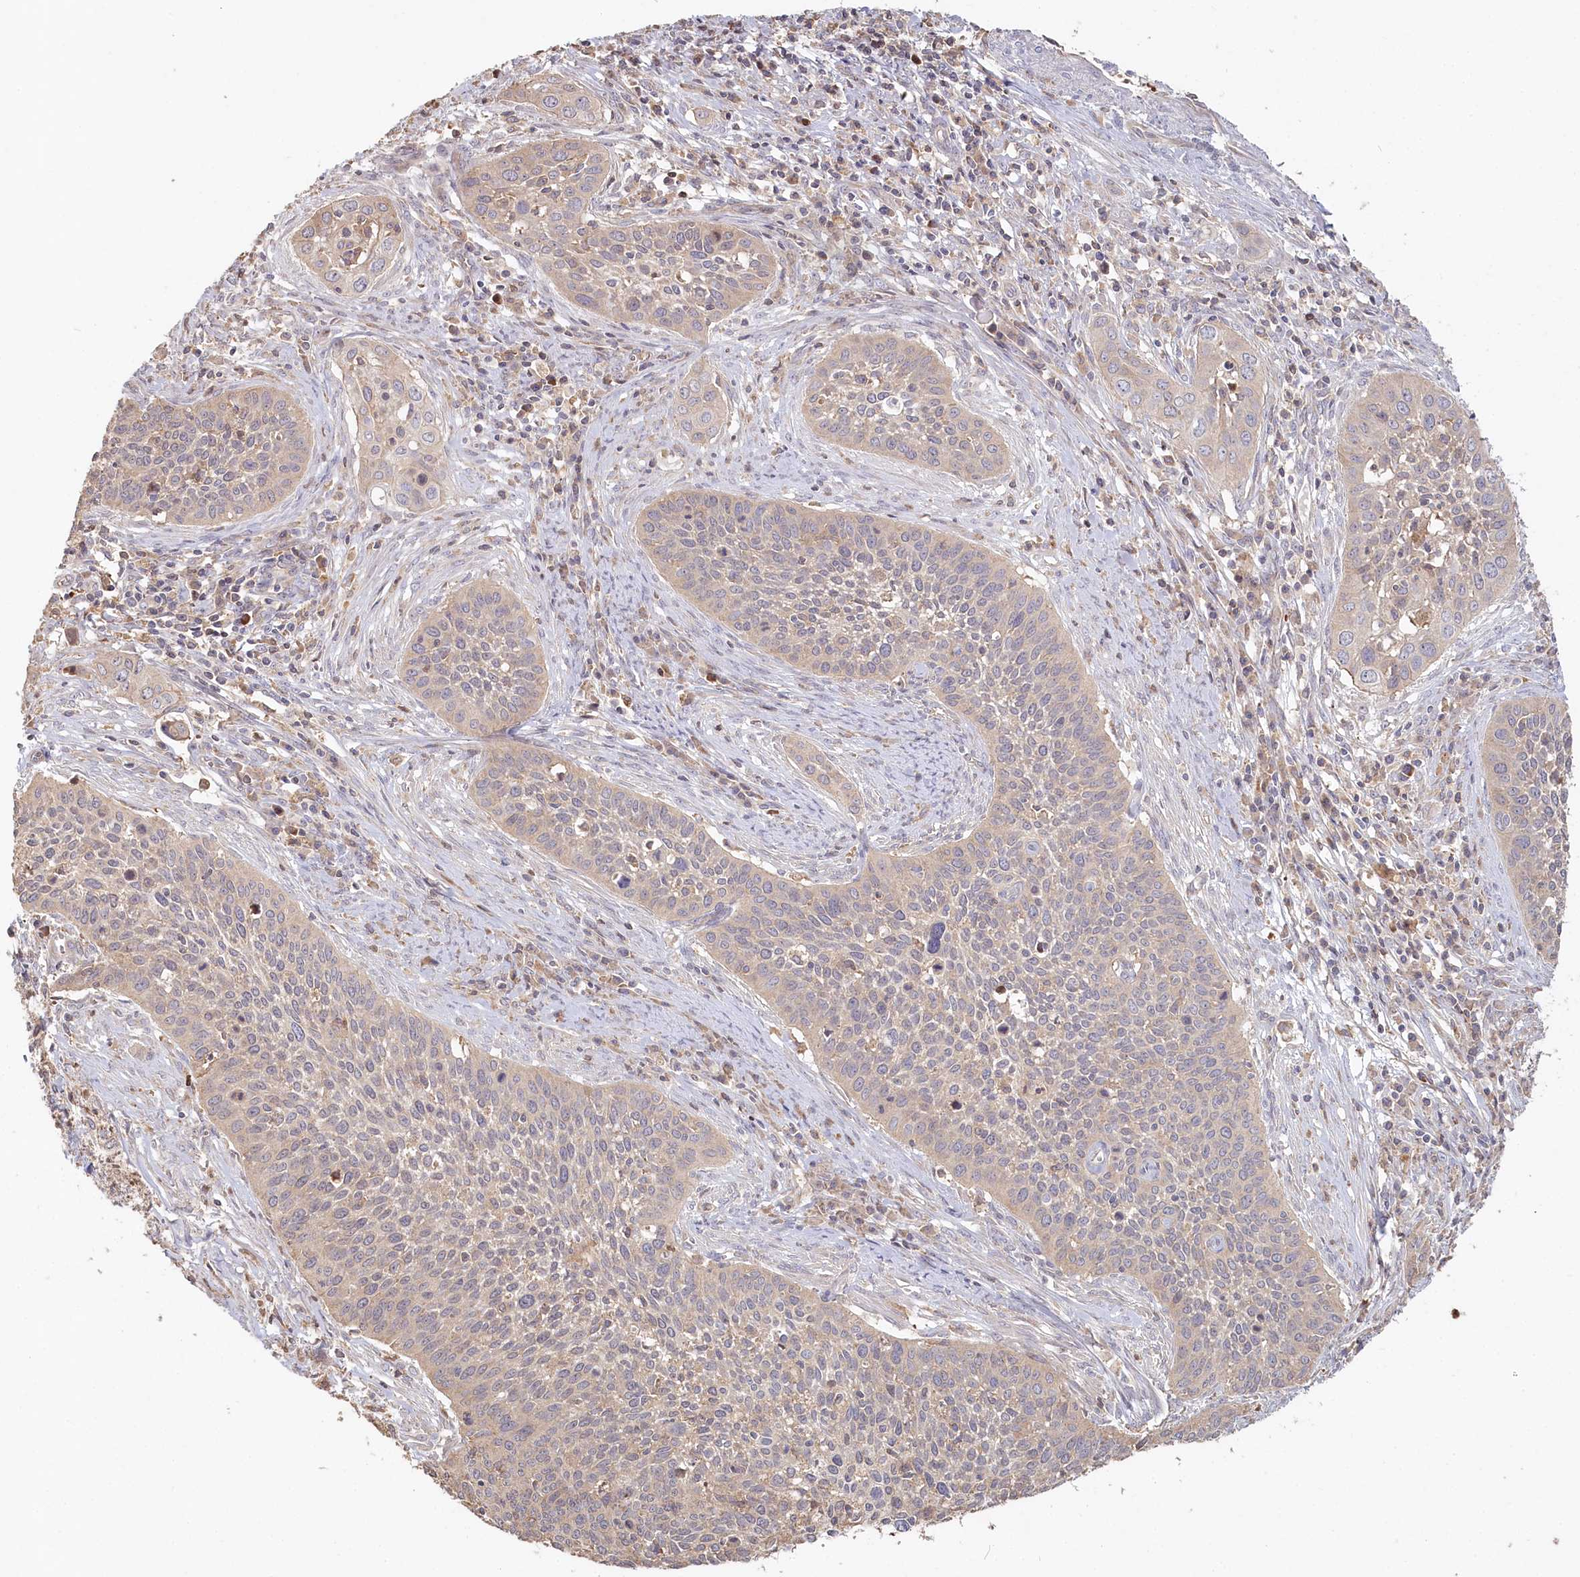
{"staining": {"intensity": "weak", "quantity": "25%-75%", "location": "cytoplasmic/membranous"}, "tissue": "cervical cancer", "cell_type": "Tumor cells", "image_type": "cancer", "snomed": [{"axis": "morphology", "description": "Squamous cell carcinoma, NOS"}, {"axis": "topography", "description": "Cervix"}], "caption": "Tumor cells exhibit weak cytoplasmic/membranous expression in about 25%-75% of cells in cervical cancer (squamous cell carcinoma).", "gene": "HAL", "patient": {"sex": "female", "age": 34}}